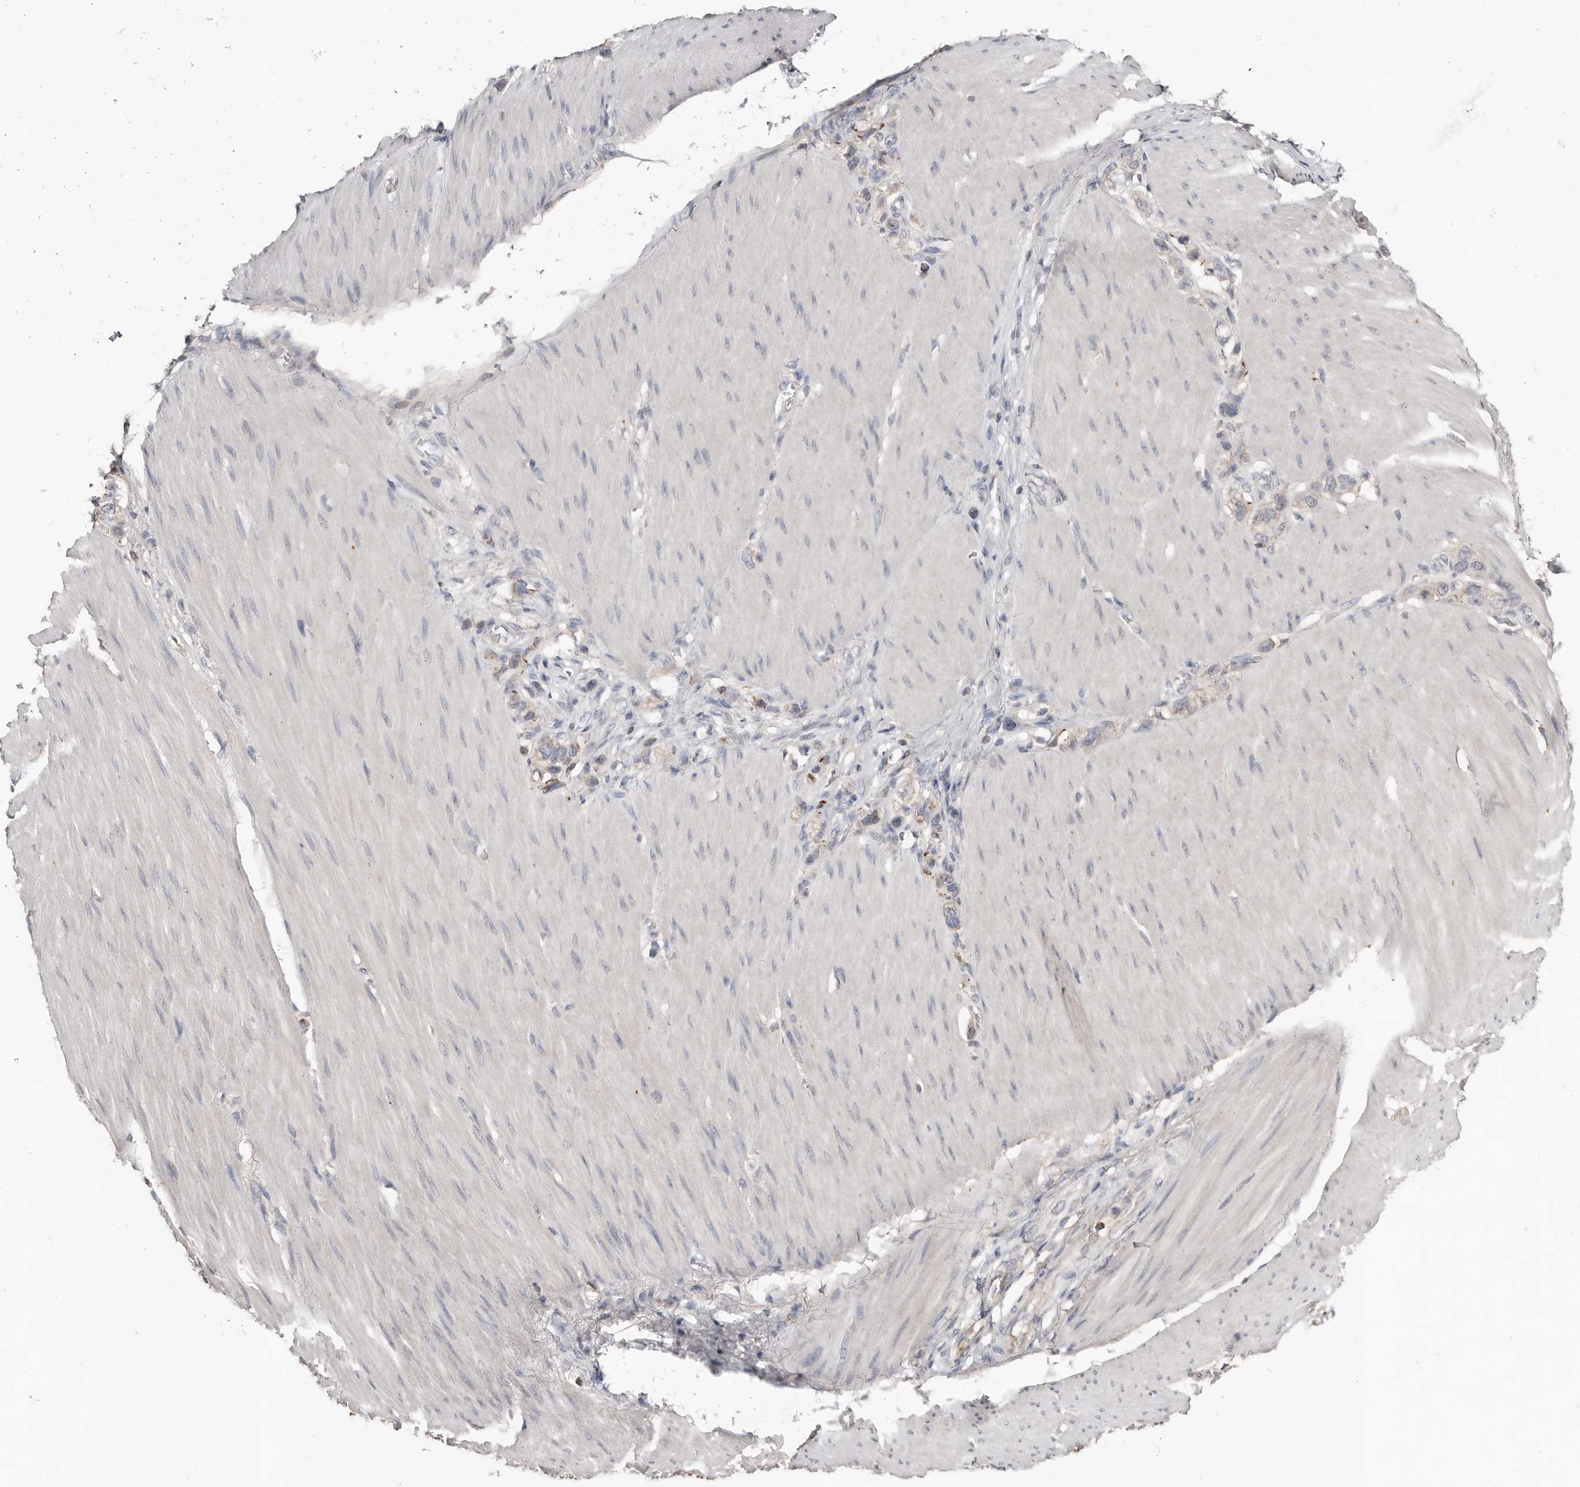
{"staining": {"intensity": "weak", "quantity": "25%-75%", "location": "cytoplasmic/membranous"}, "tissue": "stomach cancer", "cell_type": "Tumor cells", "image_type": "cancer", "snomed": [{"axis": "morphology", "description": "Adenocarcinoma, NOS"}, {"axis": "topography", "description": "Stomach"}], "caption": "Immunohistochemical staining of human stomach cancer demonstrates low levels of weak cytoplasmic/membranous protein staining in about 25%-75% of tumor cells.", "gene": "SLC39A2", "patient": {"sex": "female", "age": 65}}